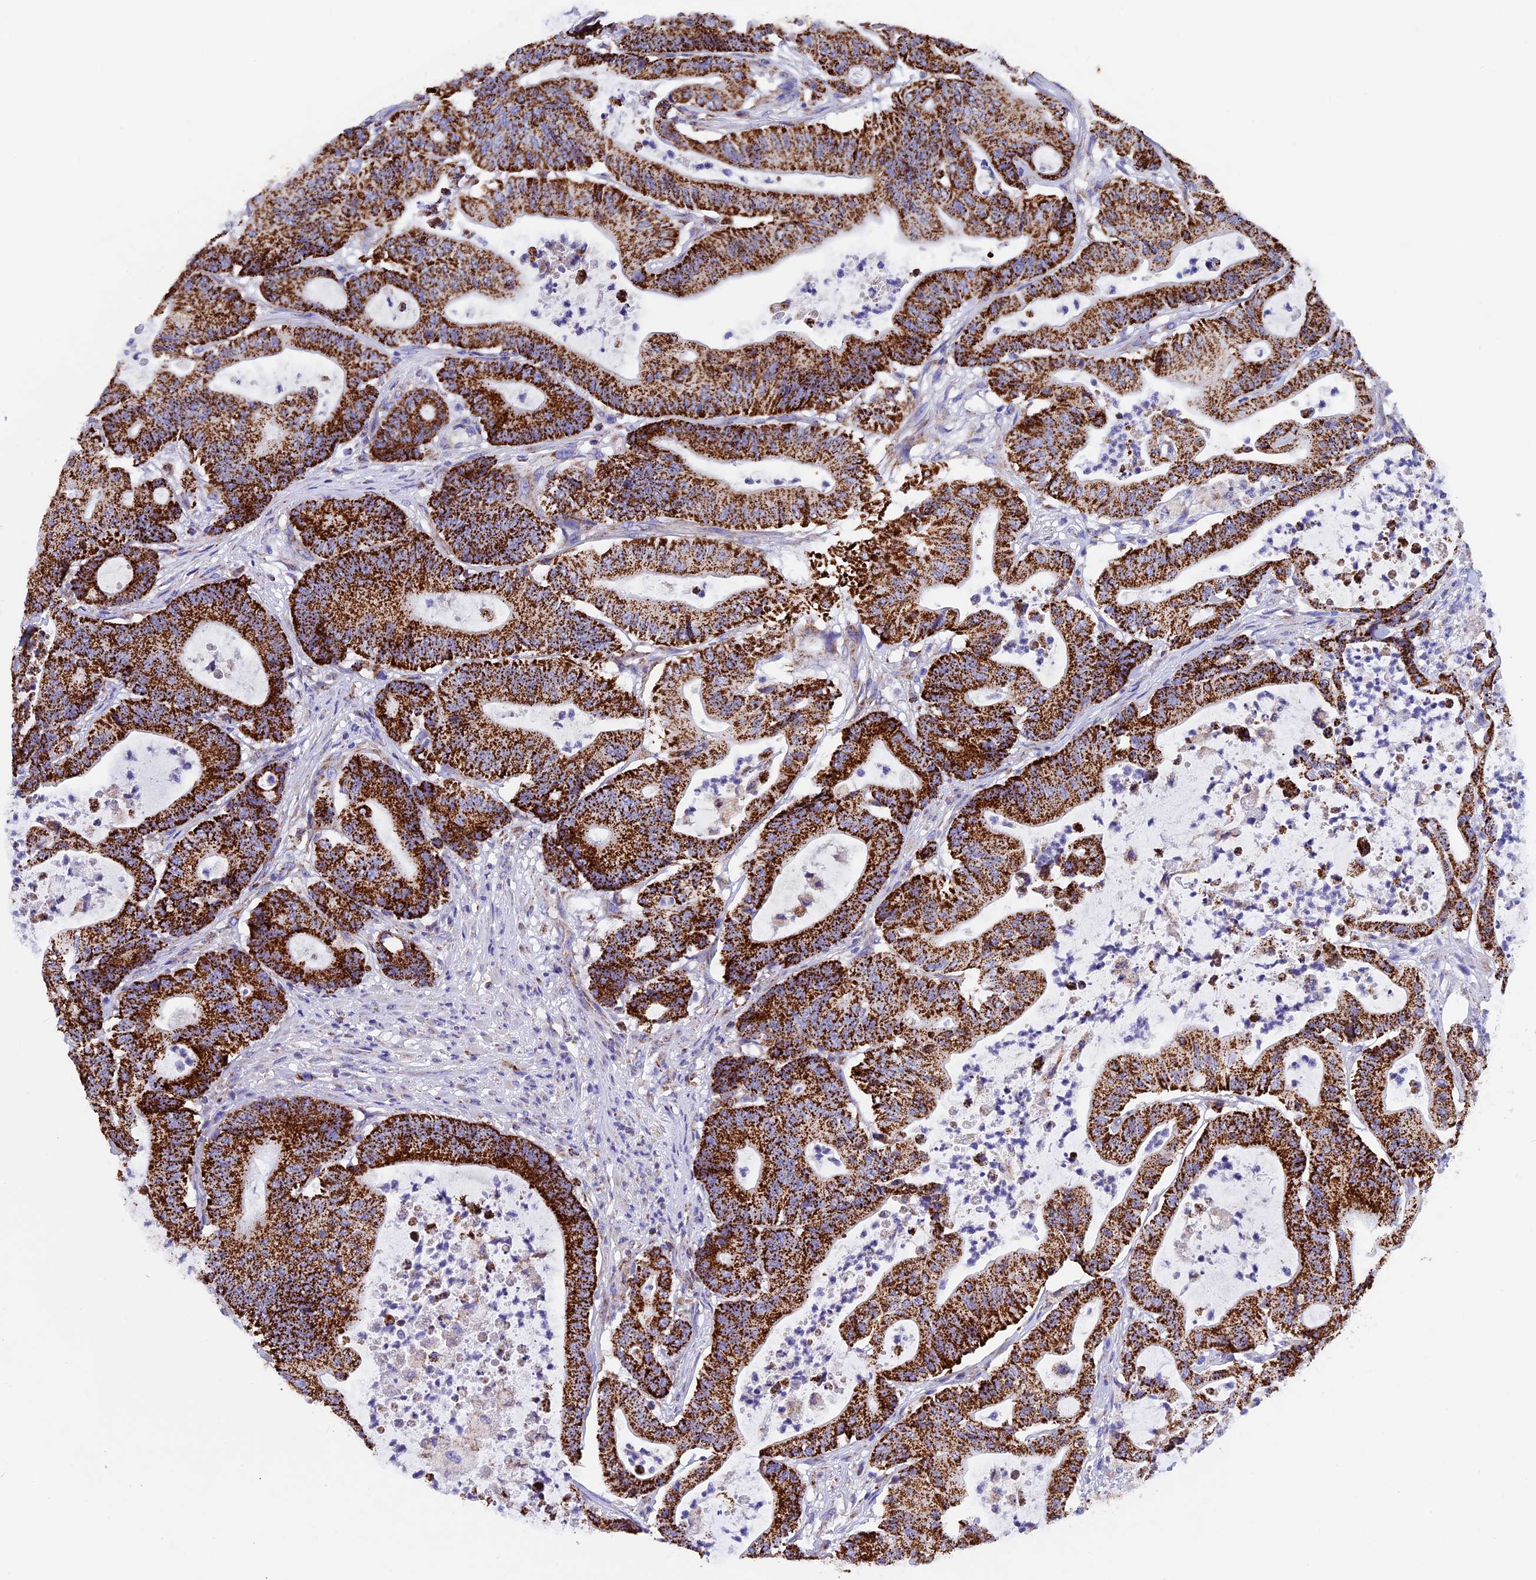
{"staining": {"intensity": "strong", "quantity": ">75%", "location": "cytoplasmic/membranous"}, "tissue": "colorectal cancer", "cell_type": "Tumor cells", "image_type": "cancer", "snomed": [{"axis": "morphology", "description": "Adenocarcinoma, NOS"}, {"axis": "topography", "description": "Colon"}], "caption": "A brown stain highlights strong cytoplasmic/membranous positivity of a protein in colorectal cancer tumor cells.", "gene": "SLC8B1", "patient": {"sex": "female", "age": 84}}